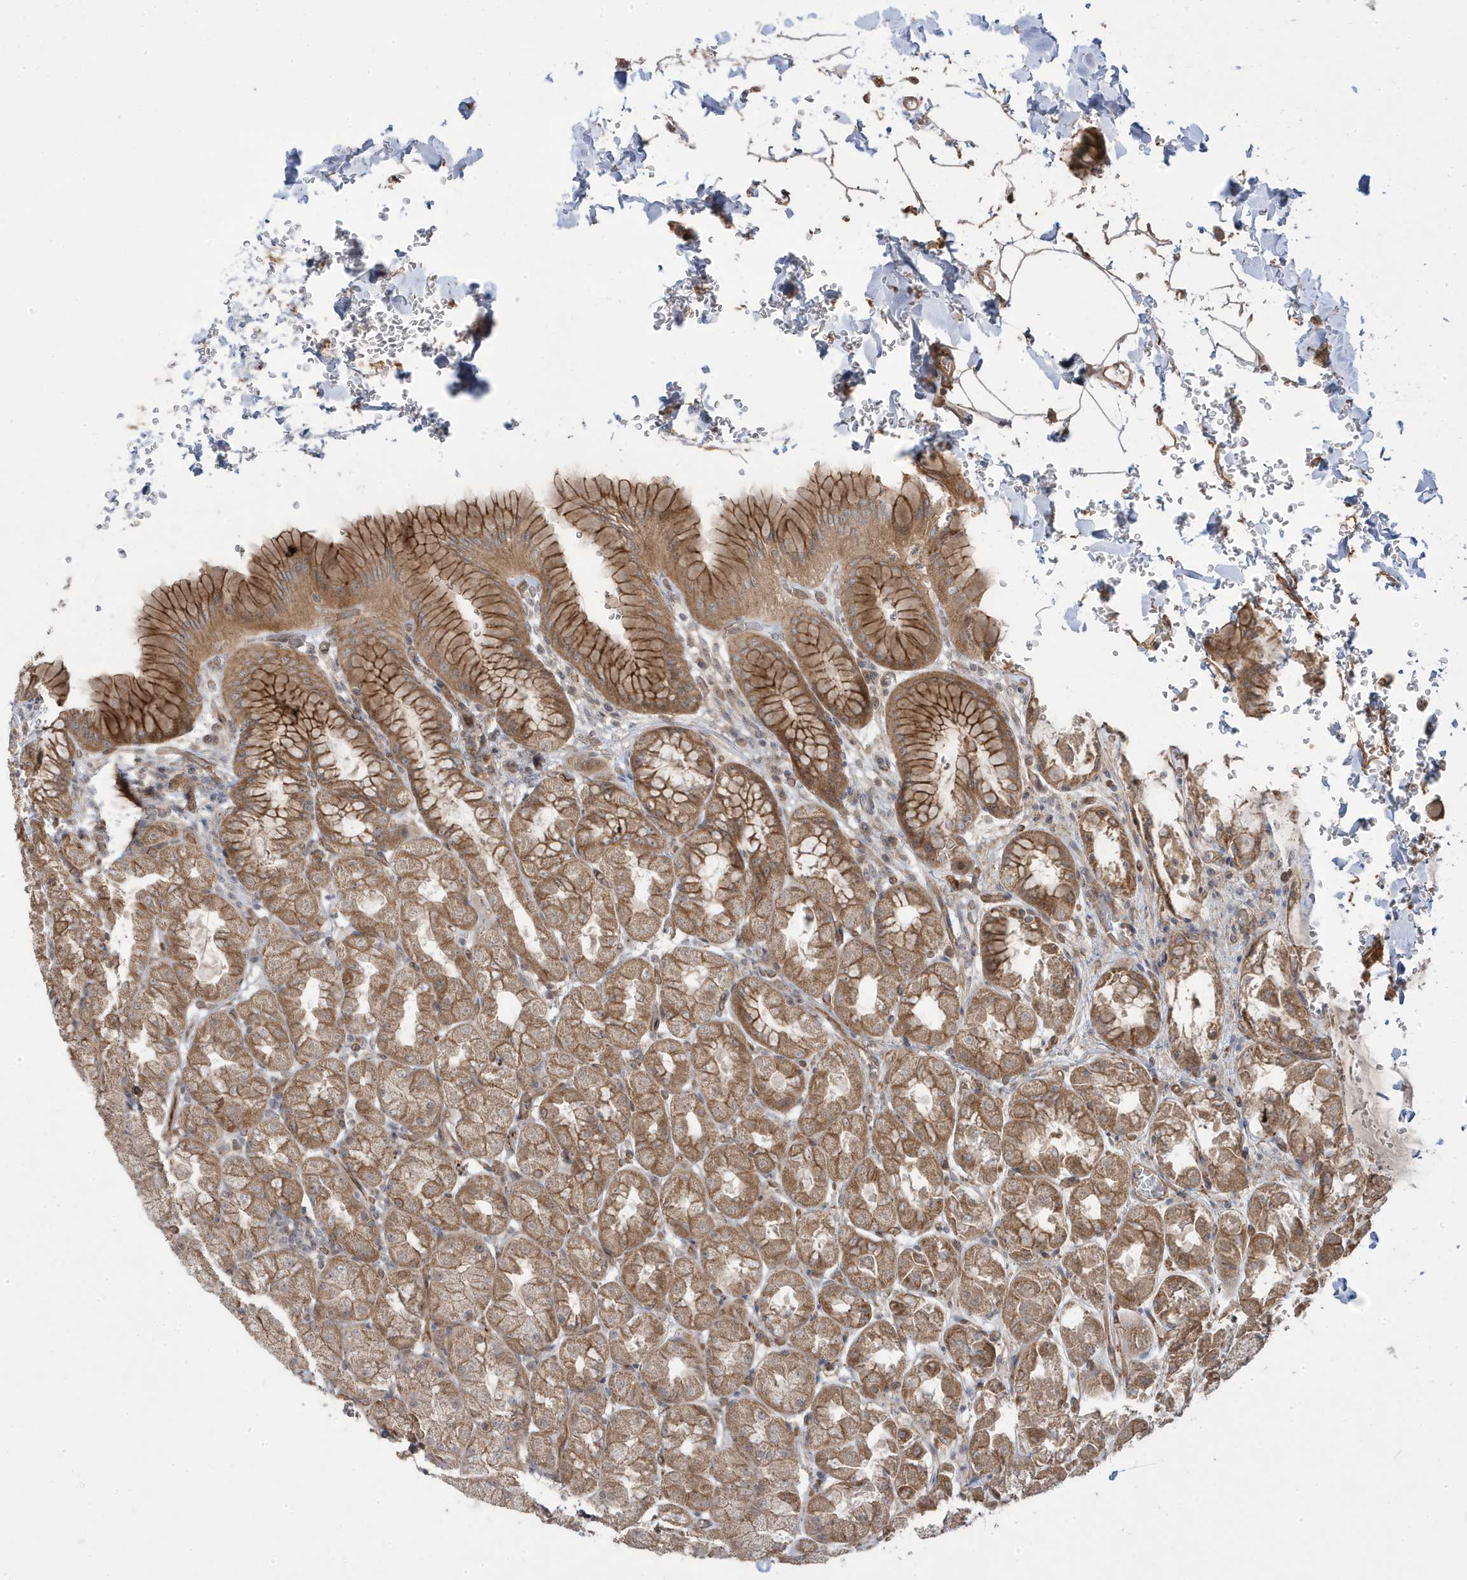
{"staining": {"intensity": "moderate", "quantity": ">75%", "location": "cytoplasmic/membranous"}, "tissue": "stomach", "cell_type": "Glandular cells", "image_type": "normal", "snomed": [{"axis": "morphology", "description": "Normal tissue, NOS"}, {"axis": "topography", "description": "Stomach"}], "caption": "DAB (3,3'-diaminobenzidine) immunohistochemical staining of unremarkable stomach displays moderate cytoplasmic/membranous protein positivity in approximately >75% of glandular cells.", "gene": "DNAJC12", "patient": {"sex": "male", "age": 42}}